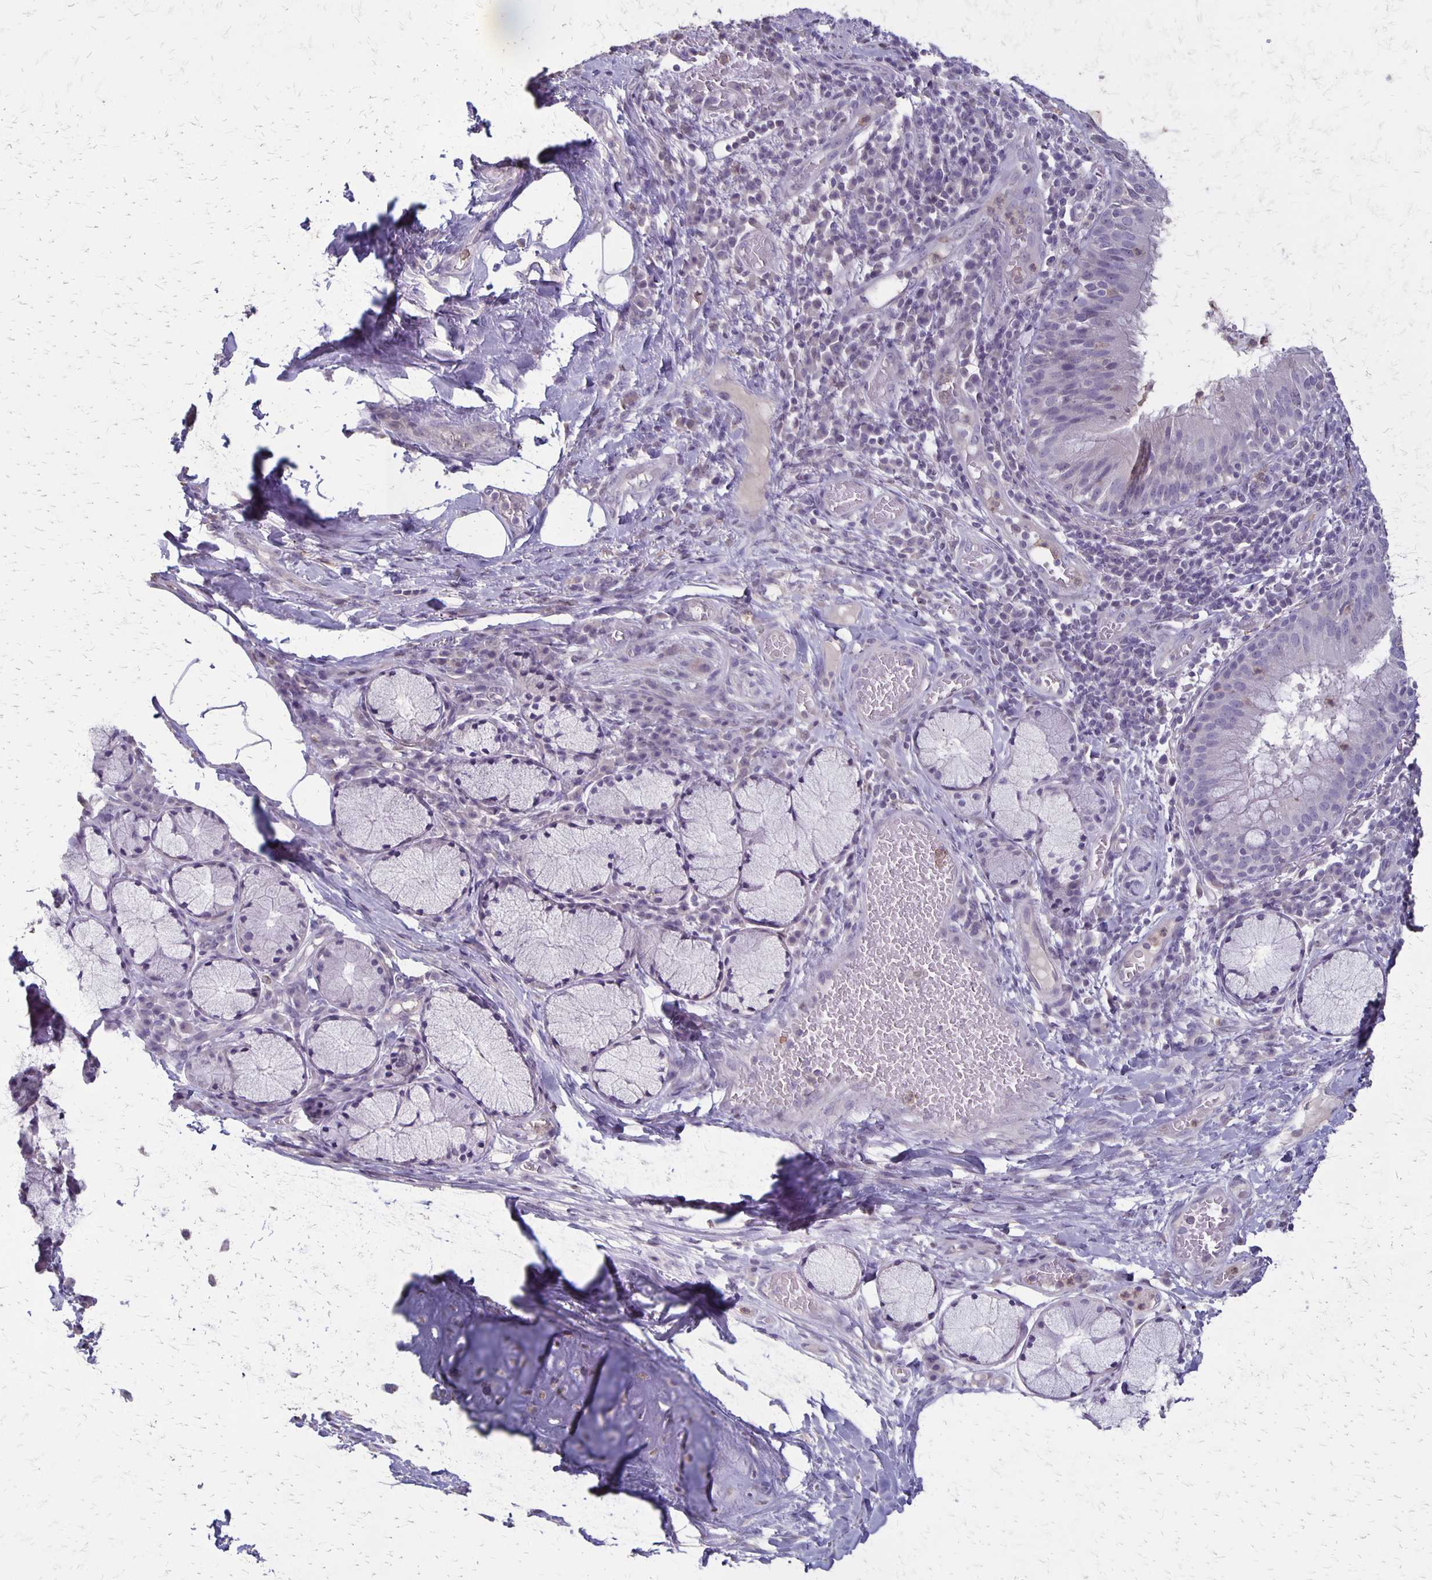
{"staining": {"intensity": "negative", "quantity": "none", "location": "none"}, "tissue": "soft tissue", "cell_type": "Chondrocytes", "image_type": "normal", "snomed": [{"axis": "morphology", "description": "Normal tissue, NOS"}, {"axis": "topography", "description": "Cartilage tissue"}, {"axis": "topography", "description": "Bronchus"}], "caption": "The IHC micrograph has no significant positivity in chondrocytes of soft tissue.", "gene": "SEPTIN5", "patient": {"sex": "male", "age": 56}}